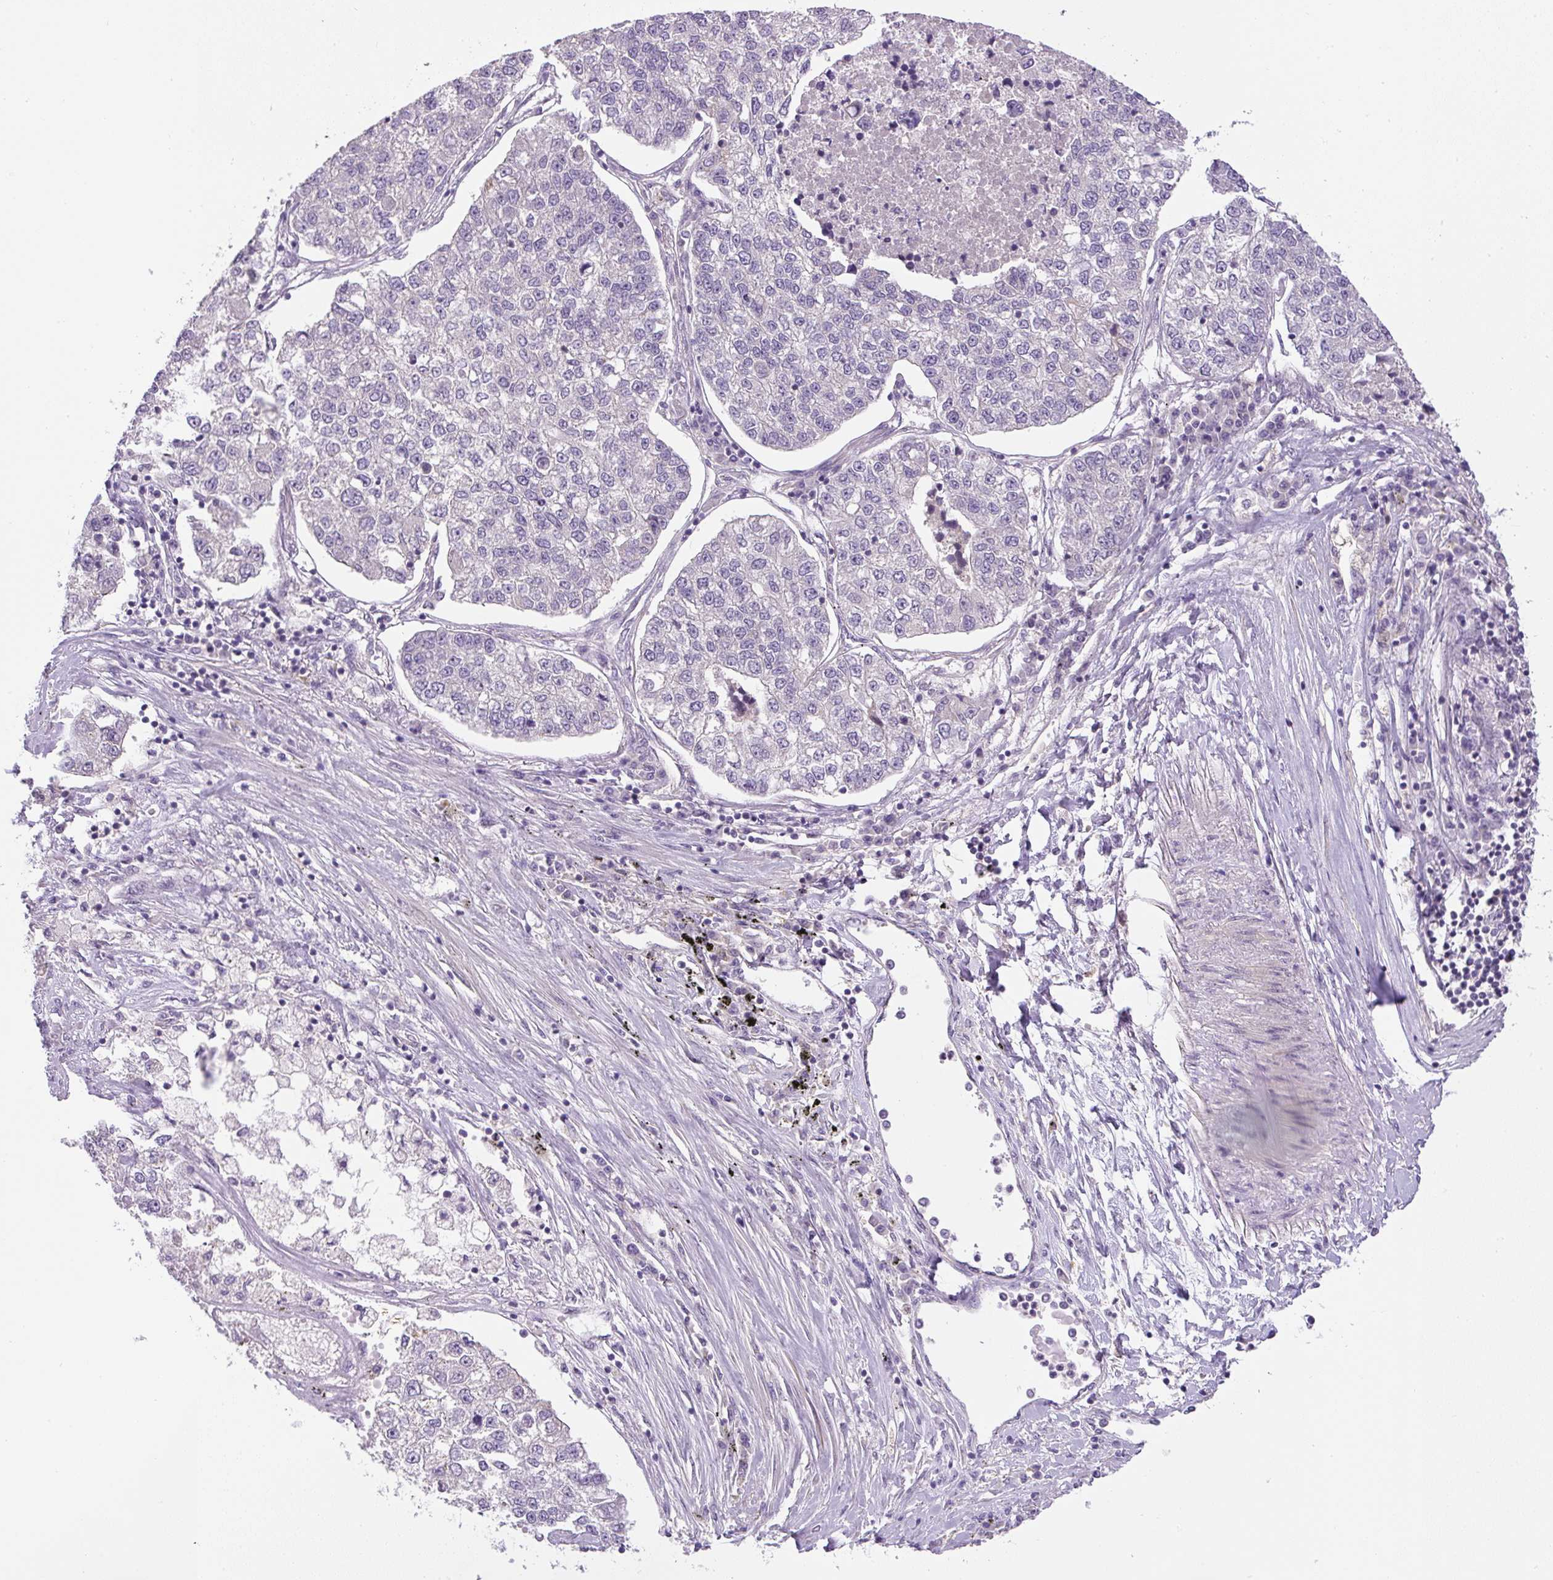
{"staining": {"intensity": "moderate", "quantity": "<25%", "location": "cytoplasmic/membranous"}, "tissue": "lung cancer", "cell_type": "Tumor cells", "image_type": "cancer", "snomed": [{"axis": "morphology", "description": "Adenocarcinoma, NOS"}, {"axis": "topography", "description": "Lung"}], "caption": "A low amount of moderate cytoplasmic/membranous expression is appreciated in about <25% of tumor cells in lung cancer (adenocarcinoma) tissue.", "gene": "UBL3", "patient": {"sex": "male", "age": 49}}